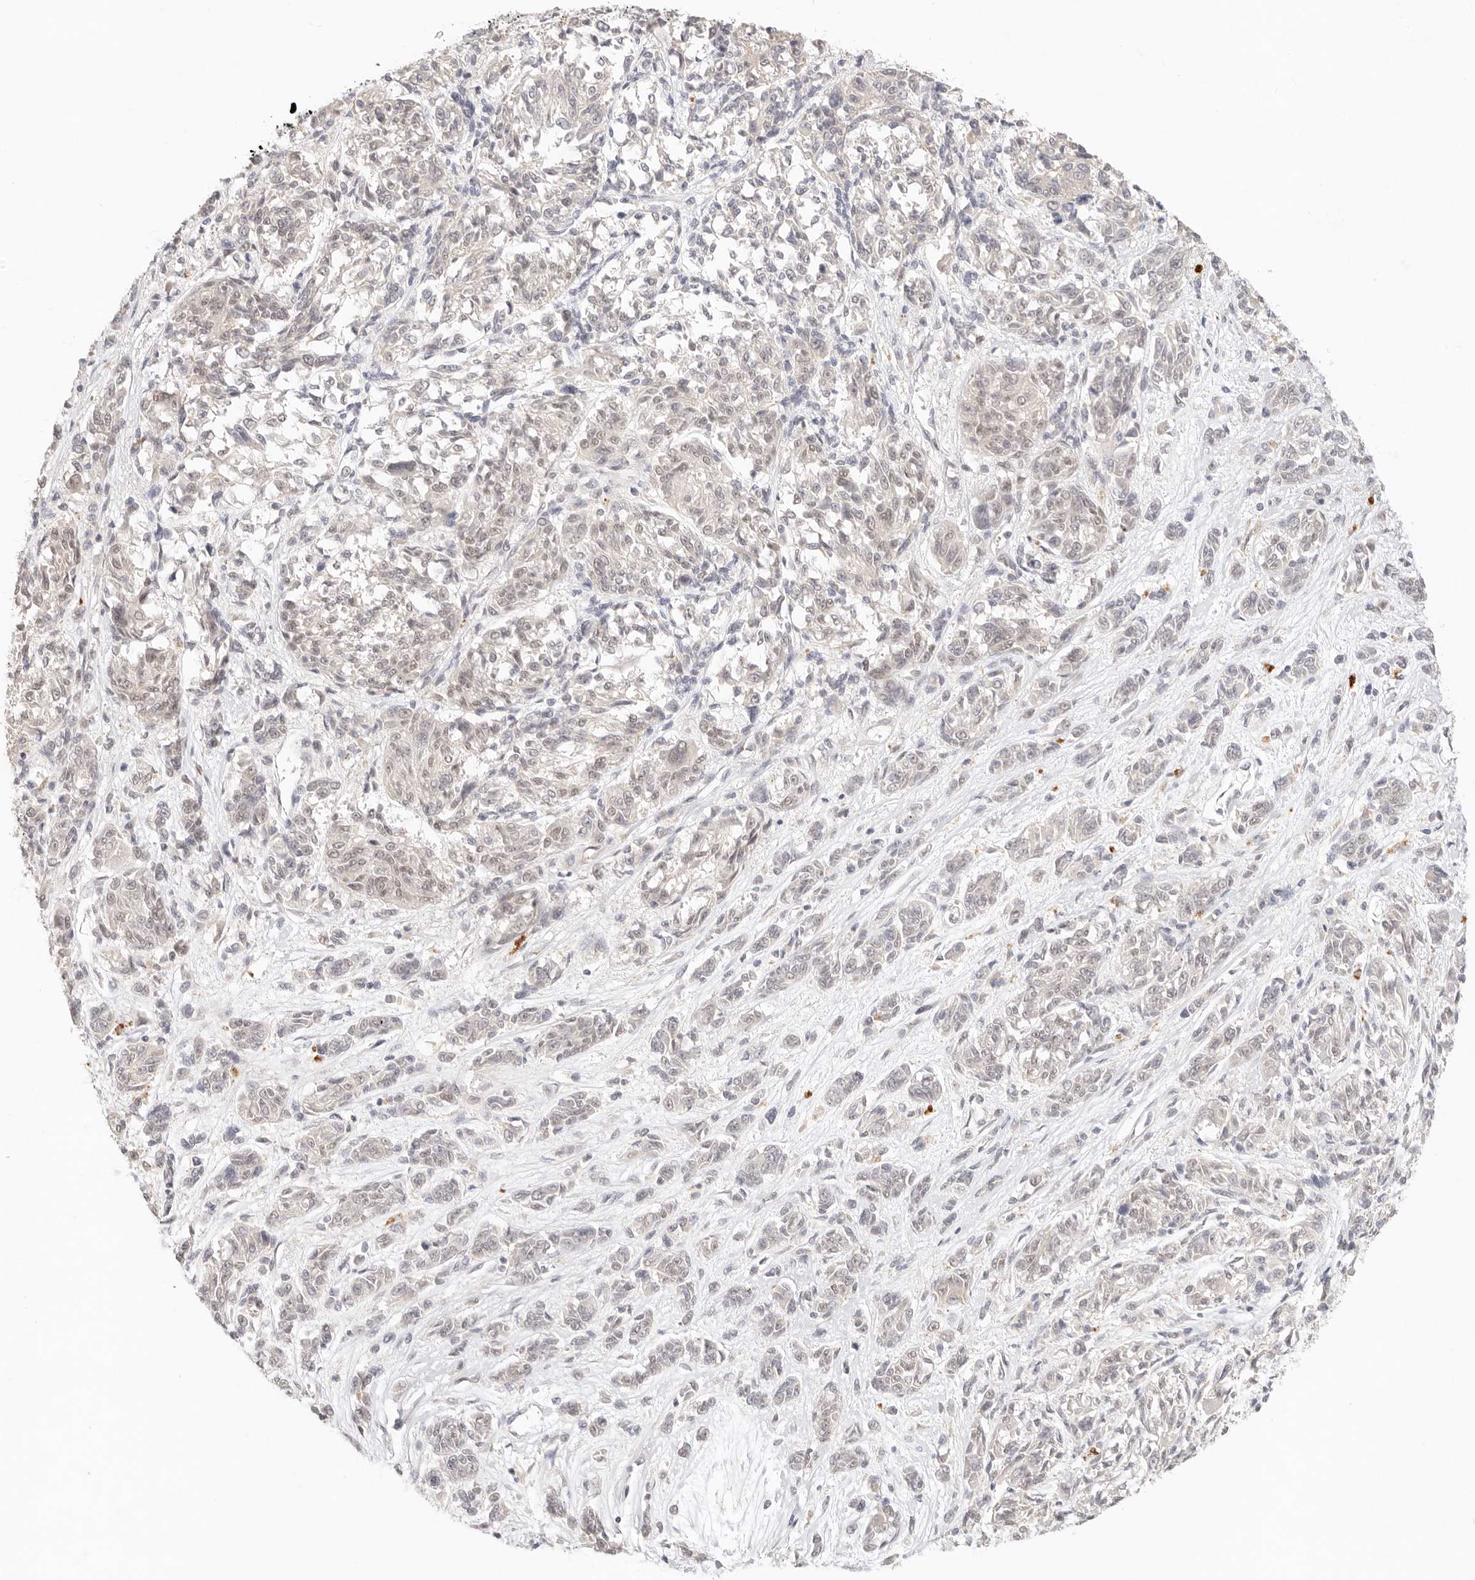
{"staining": {"intensity": "negative", "quantity": "none", "location": "none"}, "tissue": "melanoma", "cell_type": "Tumor cells", "image_type": "cancer", "snomed": [{"axis": "morphology", "description": "Malignant melanoma, NOS"}, {"axis": "topography", "description": "Skin"}], "caption": "Tumor cells are negative for protein expression in human melanoma.", "gene": "GPR156", "patient": {"sex": "male", "age": 53}}